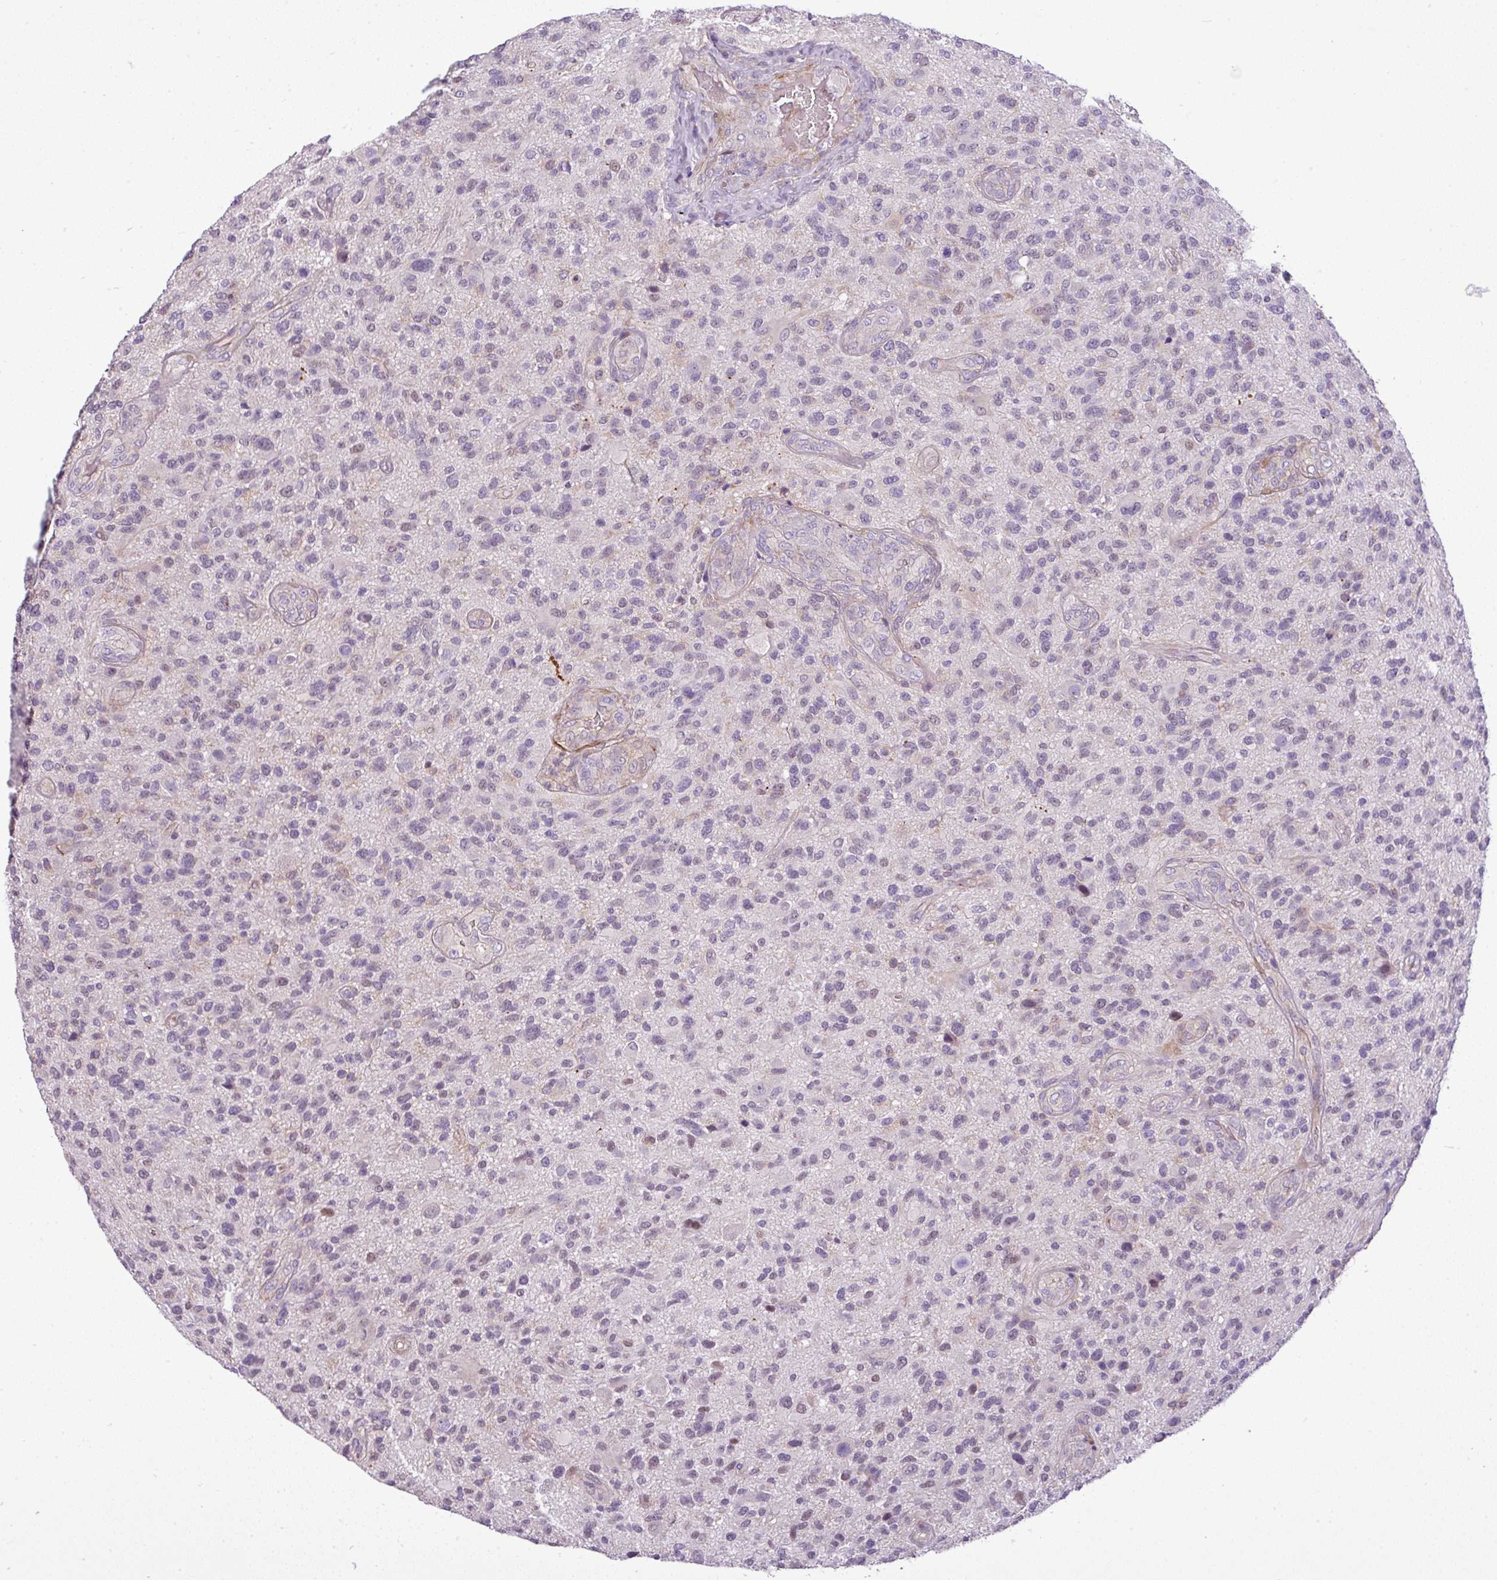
{"staining": {"intensity": "negative", "quantity": "none", "location": "none"}, "tissue": "glioma", "cell_type": "Tumor cells", "image_type": "cancer", "snomed": [{"axis": "morphology", "description": "Glioma, malignant, High grade"}, {"axis": "topography", "description": "Brain"}], "caption": "IHC photomicrograph of human malignant glioma (high-grade) stained for a protein (brown), which shows no positivity in tumor cells.", "gene": "NBEAL2", "patient": {"sex": "male", "age": 47}}